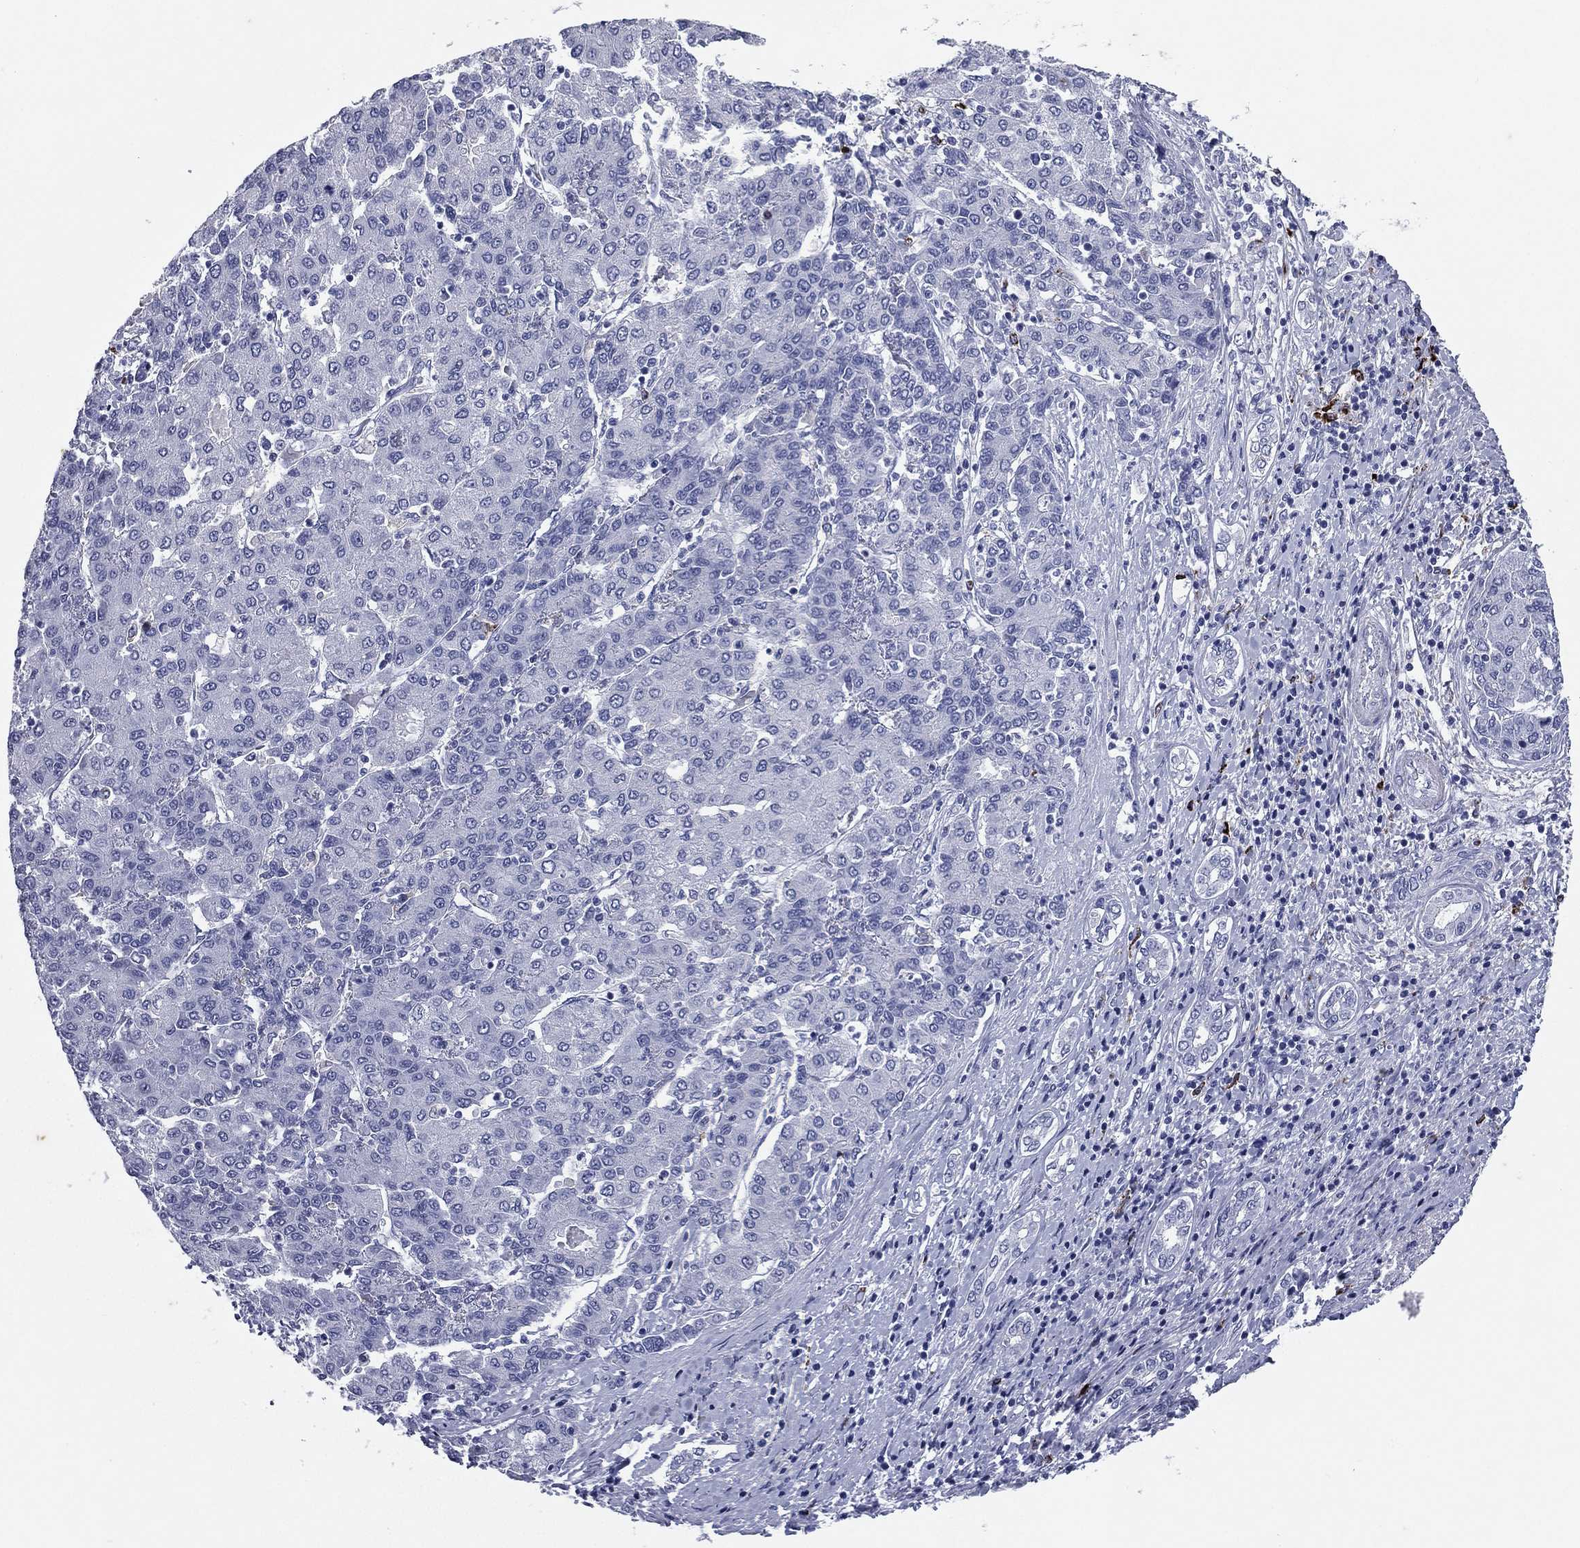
{"staining": {"intensity": "negative", "quantity": "none", "location": "none"}, "tissue": "liver cancer", "cell_type": "Tumor cells", "image_type": "cancer", "snomed": [{"axis": "morphology", "description": "Carcinoma, Hepatocellular, NOS"}, {"axis": "topography", "description": "Liver"}], "caption": "Photomicrograph shows no protein expression in tumor cells of liver hepatocellular carcinoma tissue.", "gene": "HLA-DOA", "patient": {"sex": "male", "age": 65}}